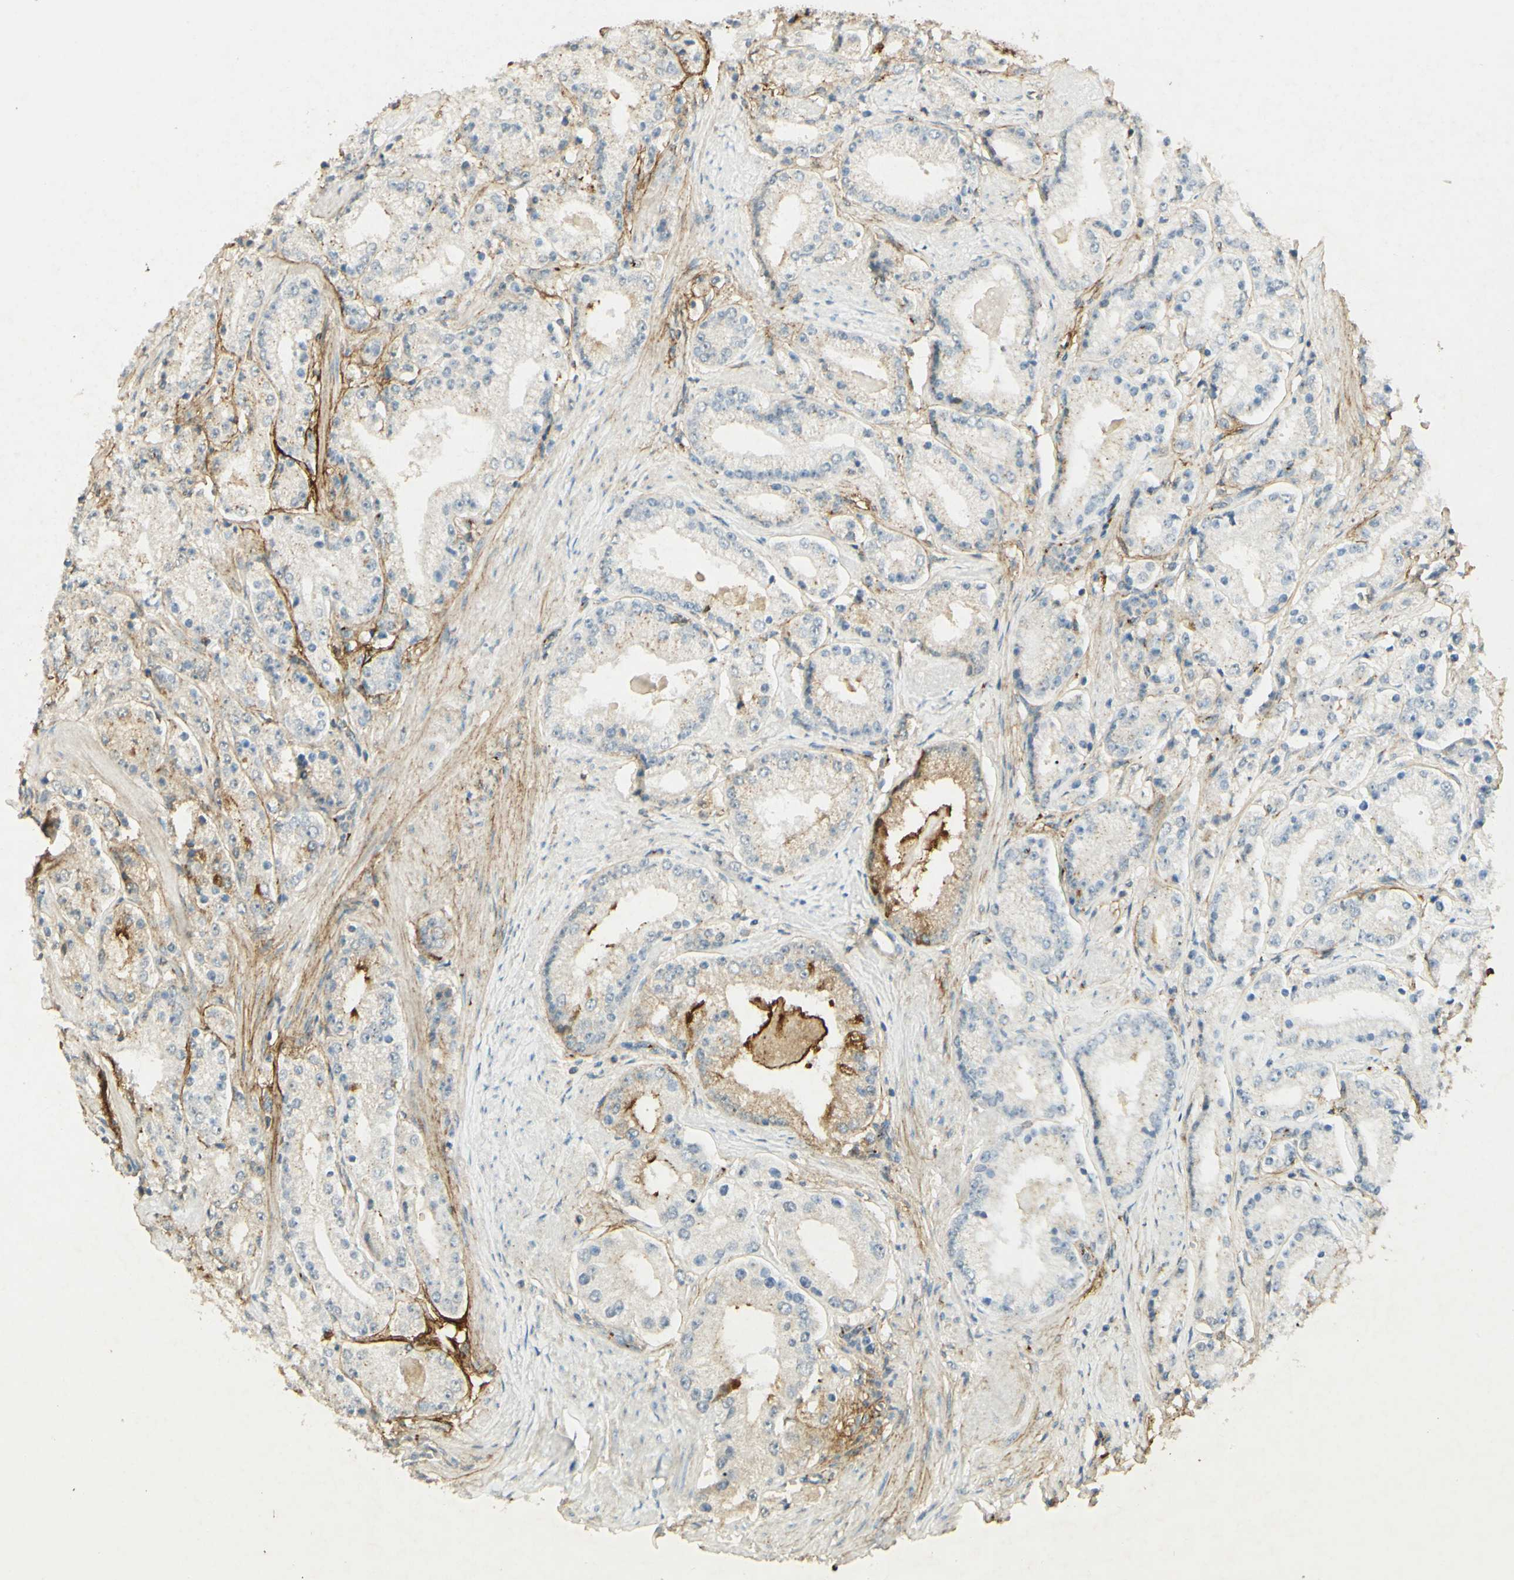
{"staining": {"intensity": "moderate", "quantity": "<25%", "location": "cytoplasmic/membranous"}, "tissue": "prostate cancer", "cell_type": "Tumor cells", "image_type": "cancer", "snomed": [{"axis": "morphology", "description": "Adenocarcinoma, Low grade"}, {"axis": "topography", "description": "Prostate"}], "caption": "A photomicrograph showing moderate cytoplasmic/membranous staining in about <25% of tumor cells in prostate cancer (low-grade adenocarcinoma), as visualized by brown immunohistochemical staining.", "gene": "TNN", "patient": {"sex": "male", "age": 63}}